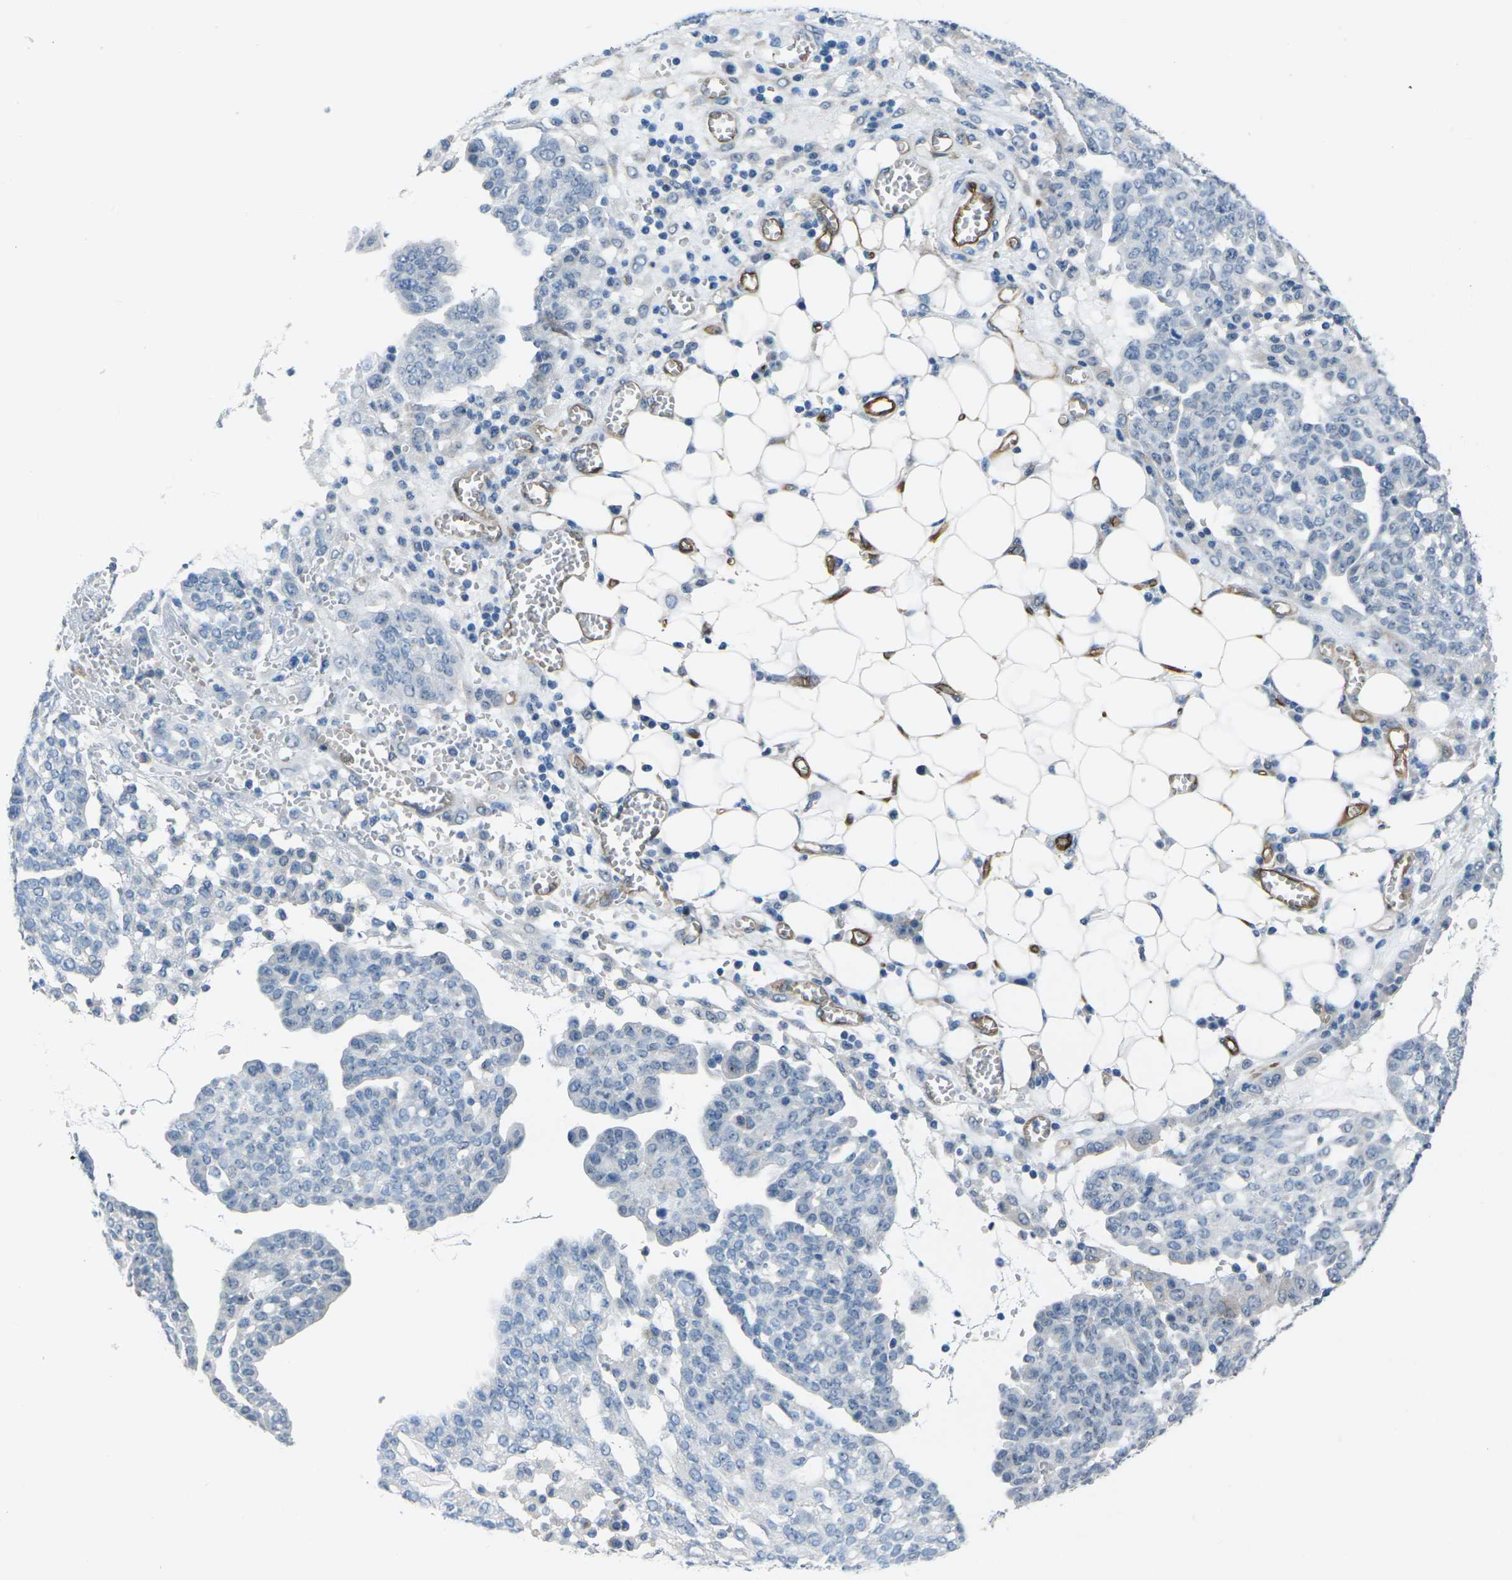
{"staining": {"intensity": "negative", "quantity": "none", "location": "none"}, "tissue": "ovarian cancer", "cell_type": "Tumor cells", "image_type": "cancer", "snomed": [{"axis": "morphology", "description": "Cystadenocarcinoma, serous, NOS"}, {"axis": "topography", "description": "Soft tissue"}, {"axis": "topography", "description": "Ovary"}], "caption": "This photomicrograph is of ovarian cancer stained with immunohistochemistry to label a protein in brown with the nuclei are counter-stained blue. There is no expression in tumor cells.", "gene": "HSPA12B", "patient": {"sex": "female", "age": 57}}